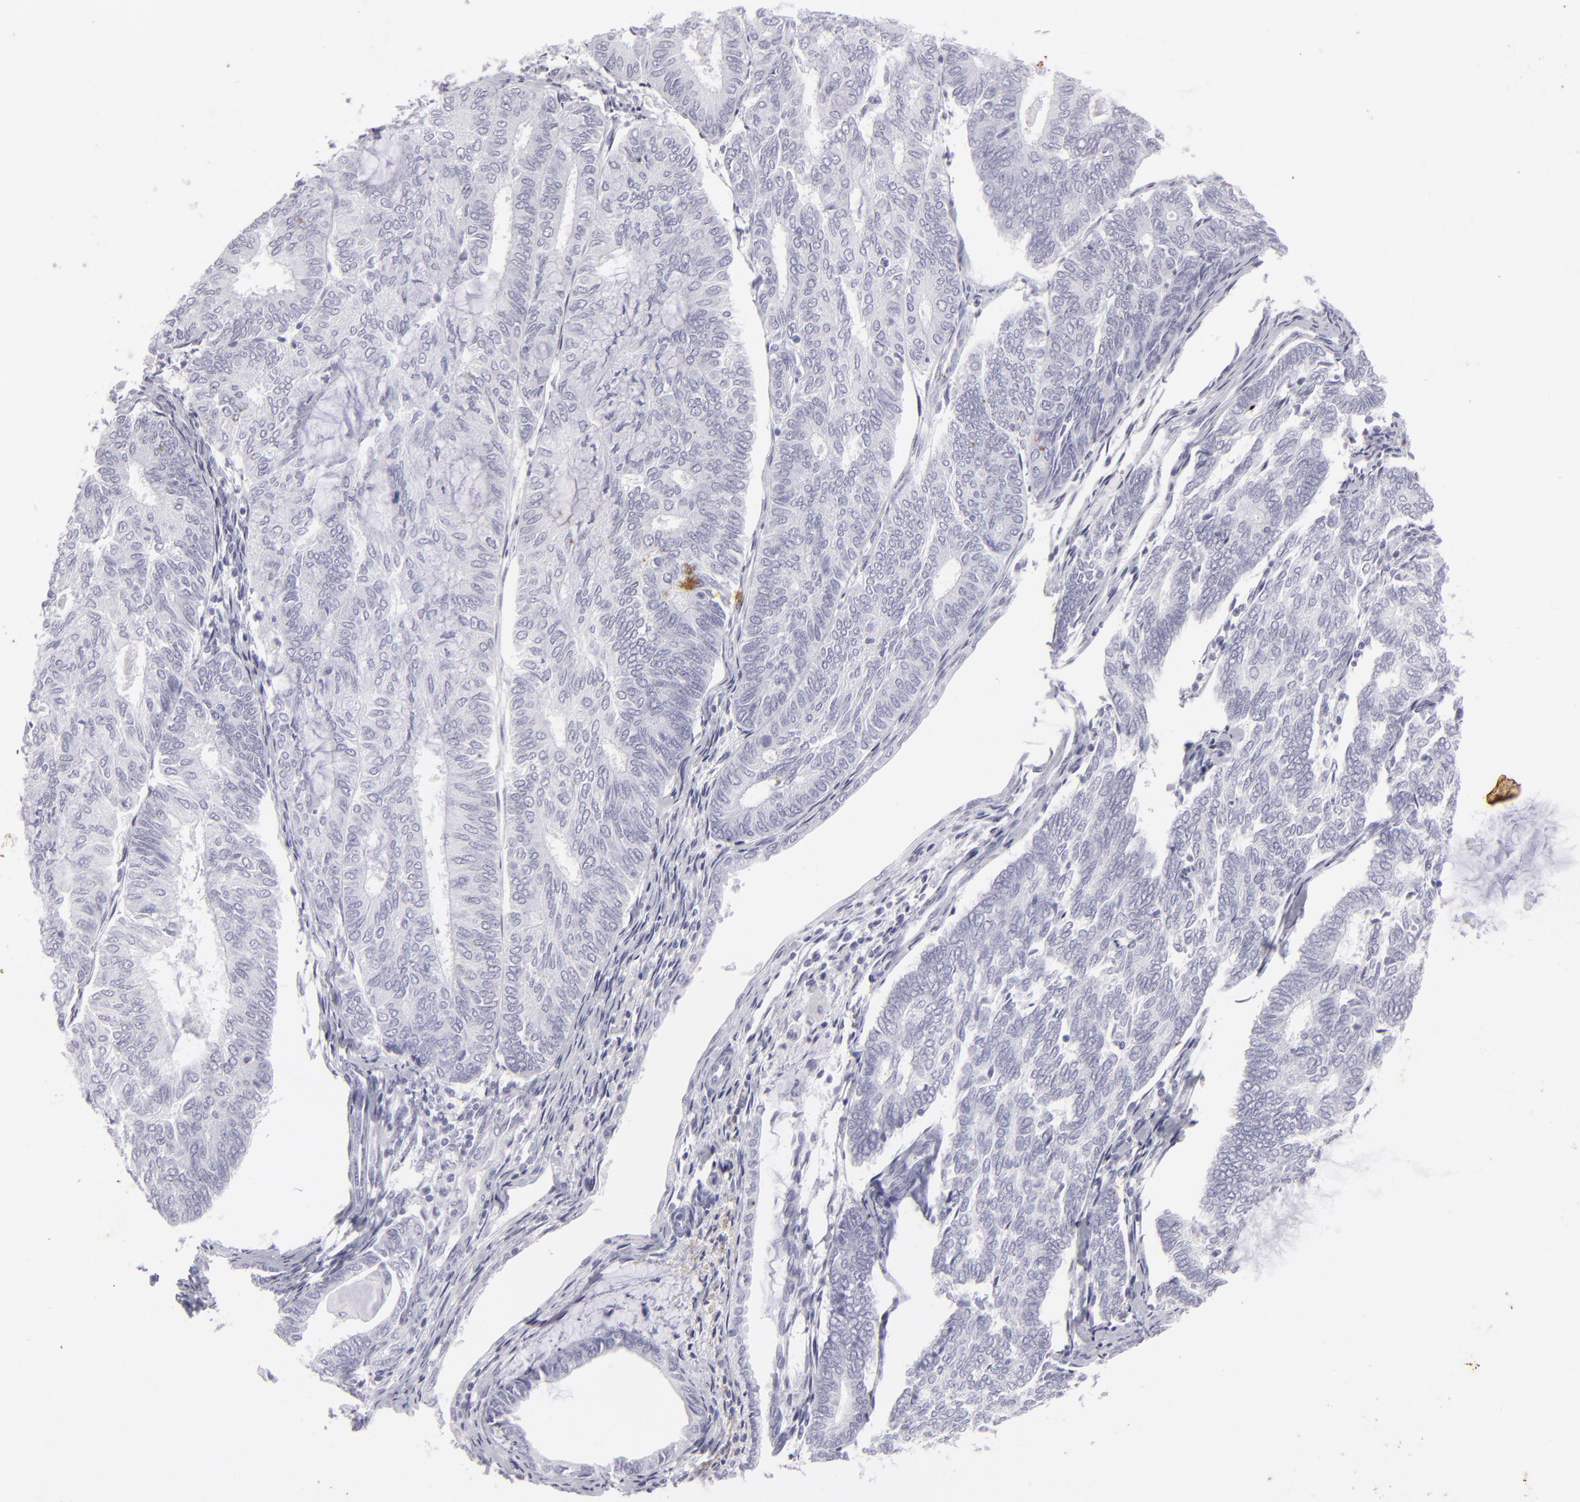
{"staining": {"intensity": "negative", "quantity": "none", "location": "none"}, "tissue": "endometrial cancer", "cell_type": "Tumor cells", "image_type": "cancer", "snomed": [{"axis": "morphology", "description": "Adenocarcinoma, NOS"}, {"axis": "topography", "description": "Endometrium"}], "caption": "IHC of adenocarcinoma (endometrial) exhibits no staining in tumor cells.", "gene": "KRT1", "patient": {"sex": "female", "age": 59}}